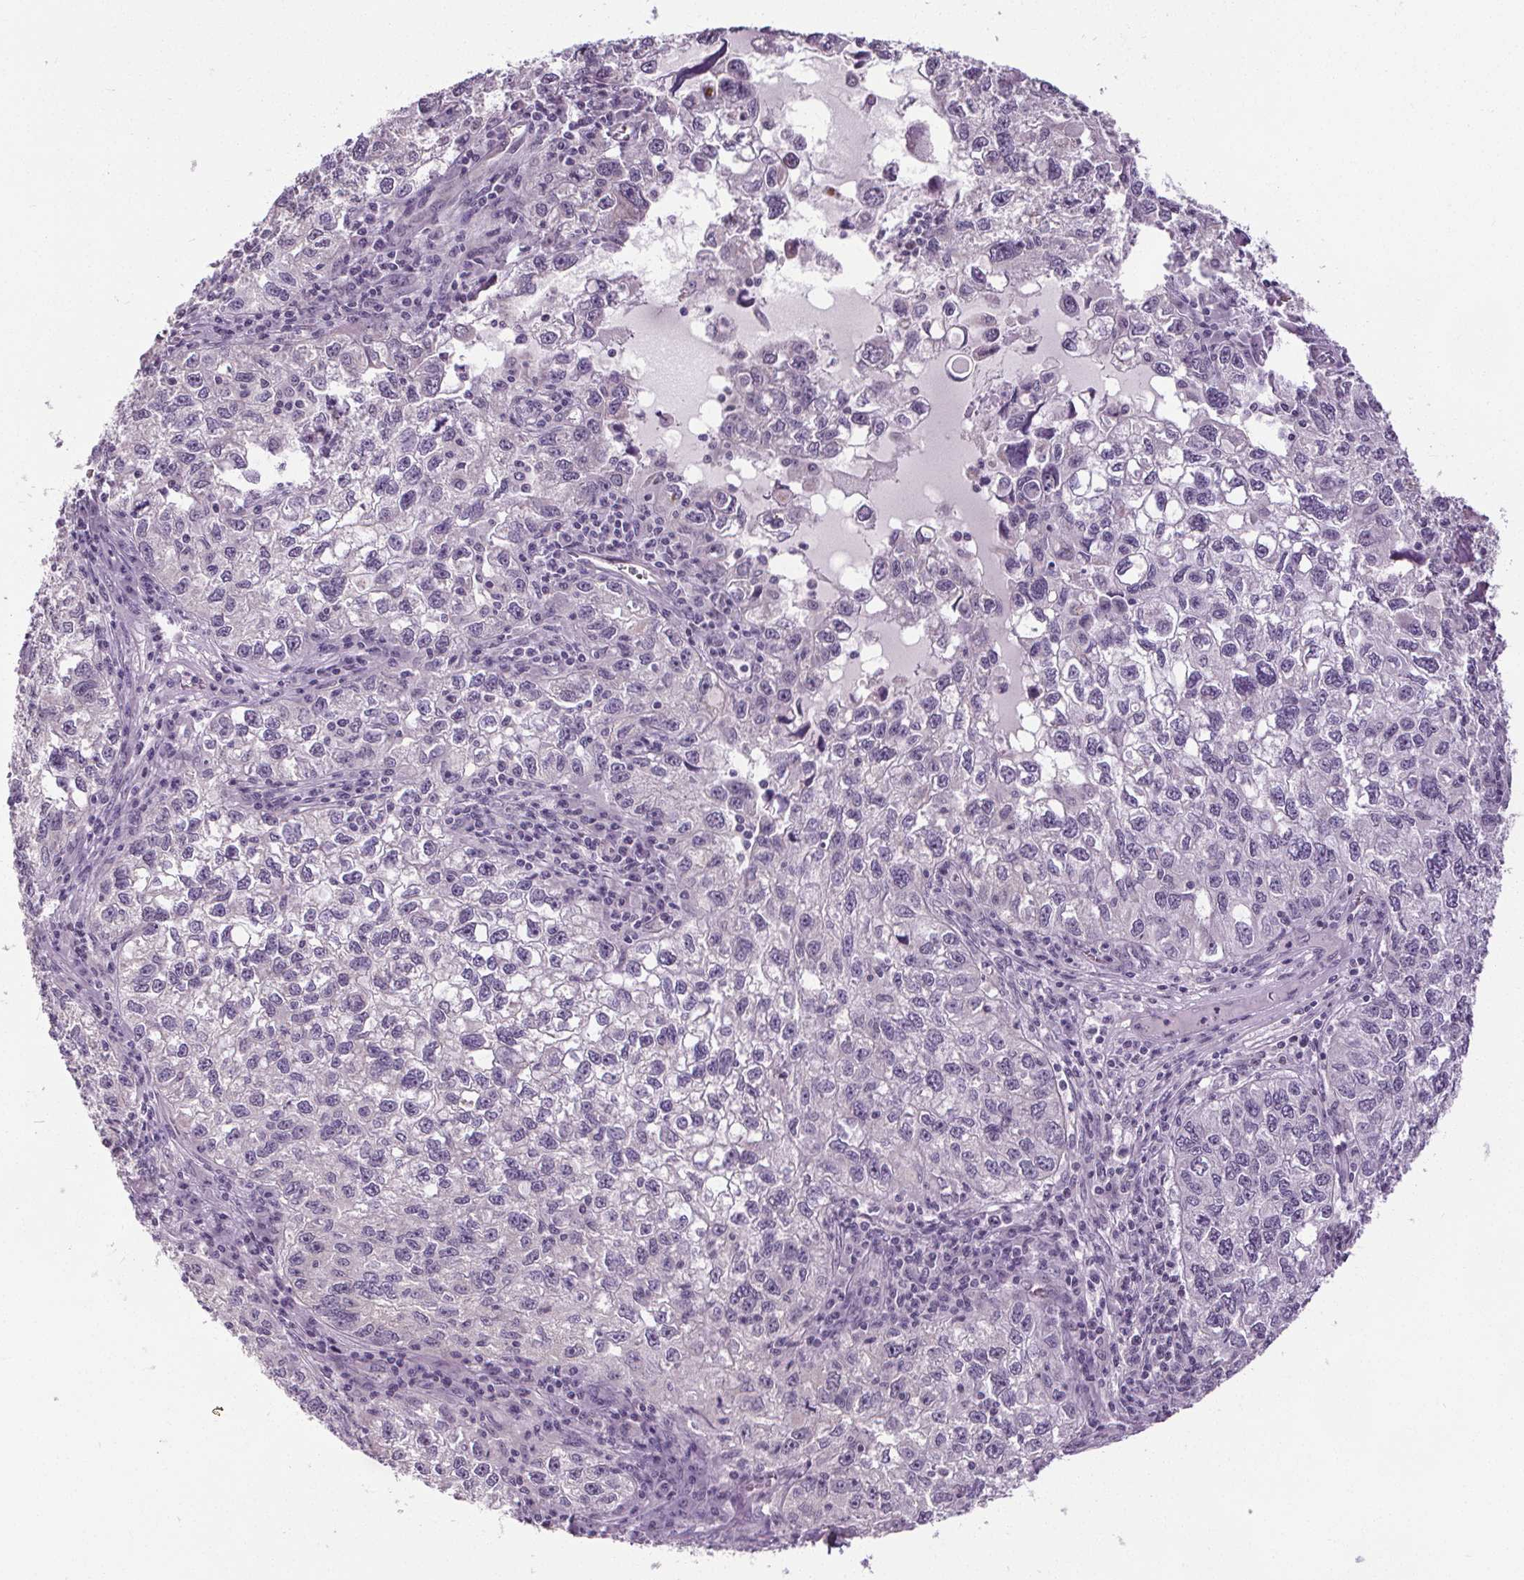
{"staining": {"intensity": "negative", "quantity": "none", "location": "none"}, "tissue": "cervical cancer", "cell_type": "Tumor cells", "image_type": "cancer", "snomed": [{"axis": "morphology", "description": "Squamous cell carcinoma, NOS"}, {"axis": "topography", "description": "Cervix"}], "caption": "DAB (3,3'-diaminobenzidine) immunohistochemical staining of human squamous cell carcinoma (cervical) demonstrates no significant positivity in tumor cells.", "gene": "SLC2A9", "patient": {"sex": "female", "age": 55}}